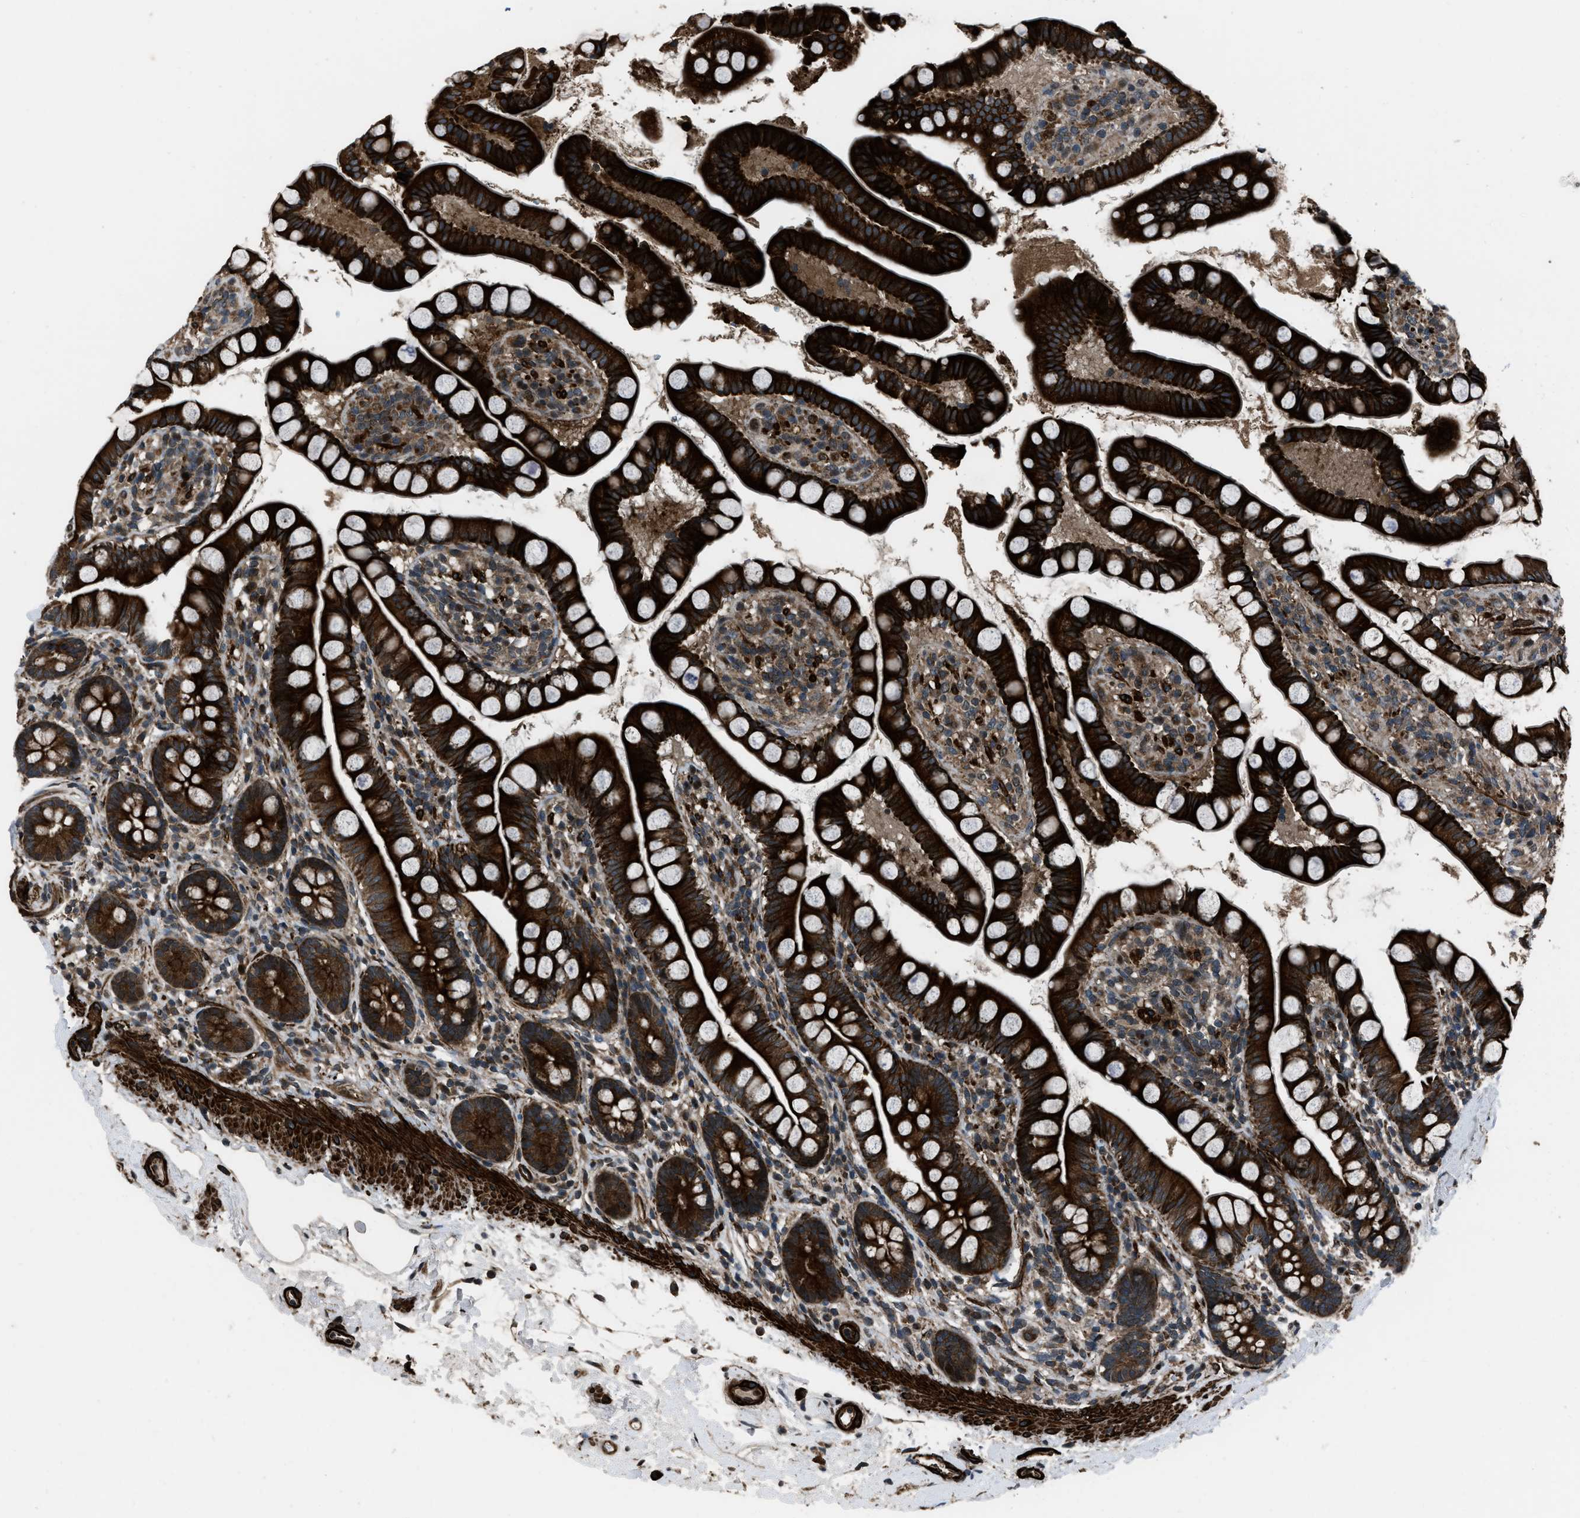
{"staining": {"intensity": "strong", "quantity": ">75%", "location": "cytoplasmic/membranous"}, "tissue": "small intestine", "cell_type": "Glandular cells", "image_type": "normal", "snomed": [{"axis": "morphology", "description": "Normal tissue, NOS"}, {"axis": "topography", "description": "Small intestine"}], "caption": "Protein staining by immunohistochemistry displays strong cytoplasmic/membranous staining in approximately >75% of glandular cells in benign small intestine.", "gene": "IRAK4", "patient": {"sex": "female", "age": 84}}